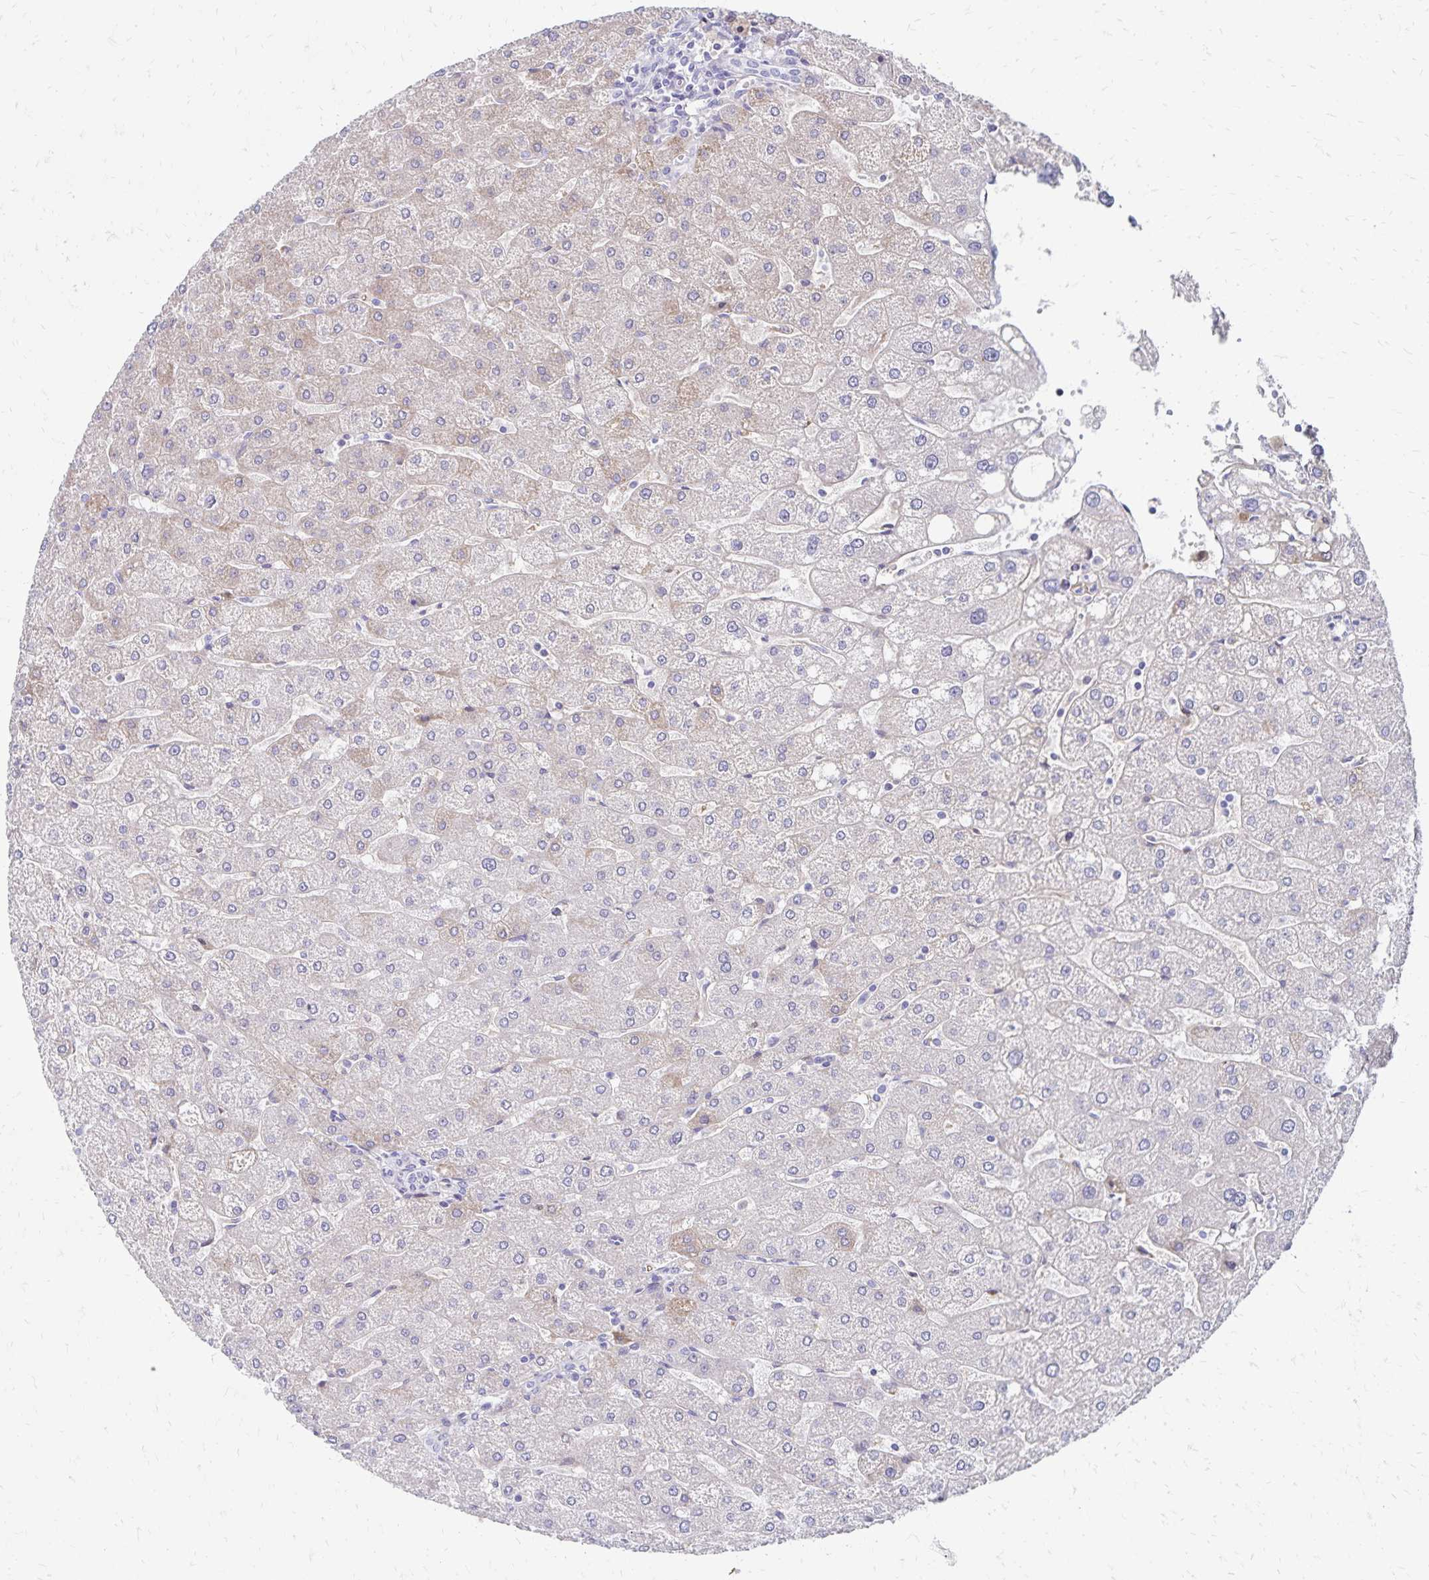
{"staining": {"intensity": "negative", "quantity": "none", "location": "none"}, "tissue": "liver", "cell_type": "Cholangiocytes", "image_type": "normal", "snomed": [{"axis": "morphology", "description": "Normal tissue, NOS"}, {"axis": "topography", "description": "Liver"}], "caption": "Histopathology image shows no significant protein expression in cholangiocytes of normal liver.", "gene": "NECAP1", "patient": {"sex": "male", "age": 67}}